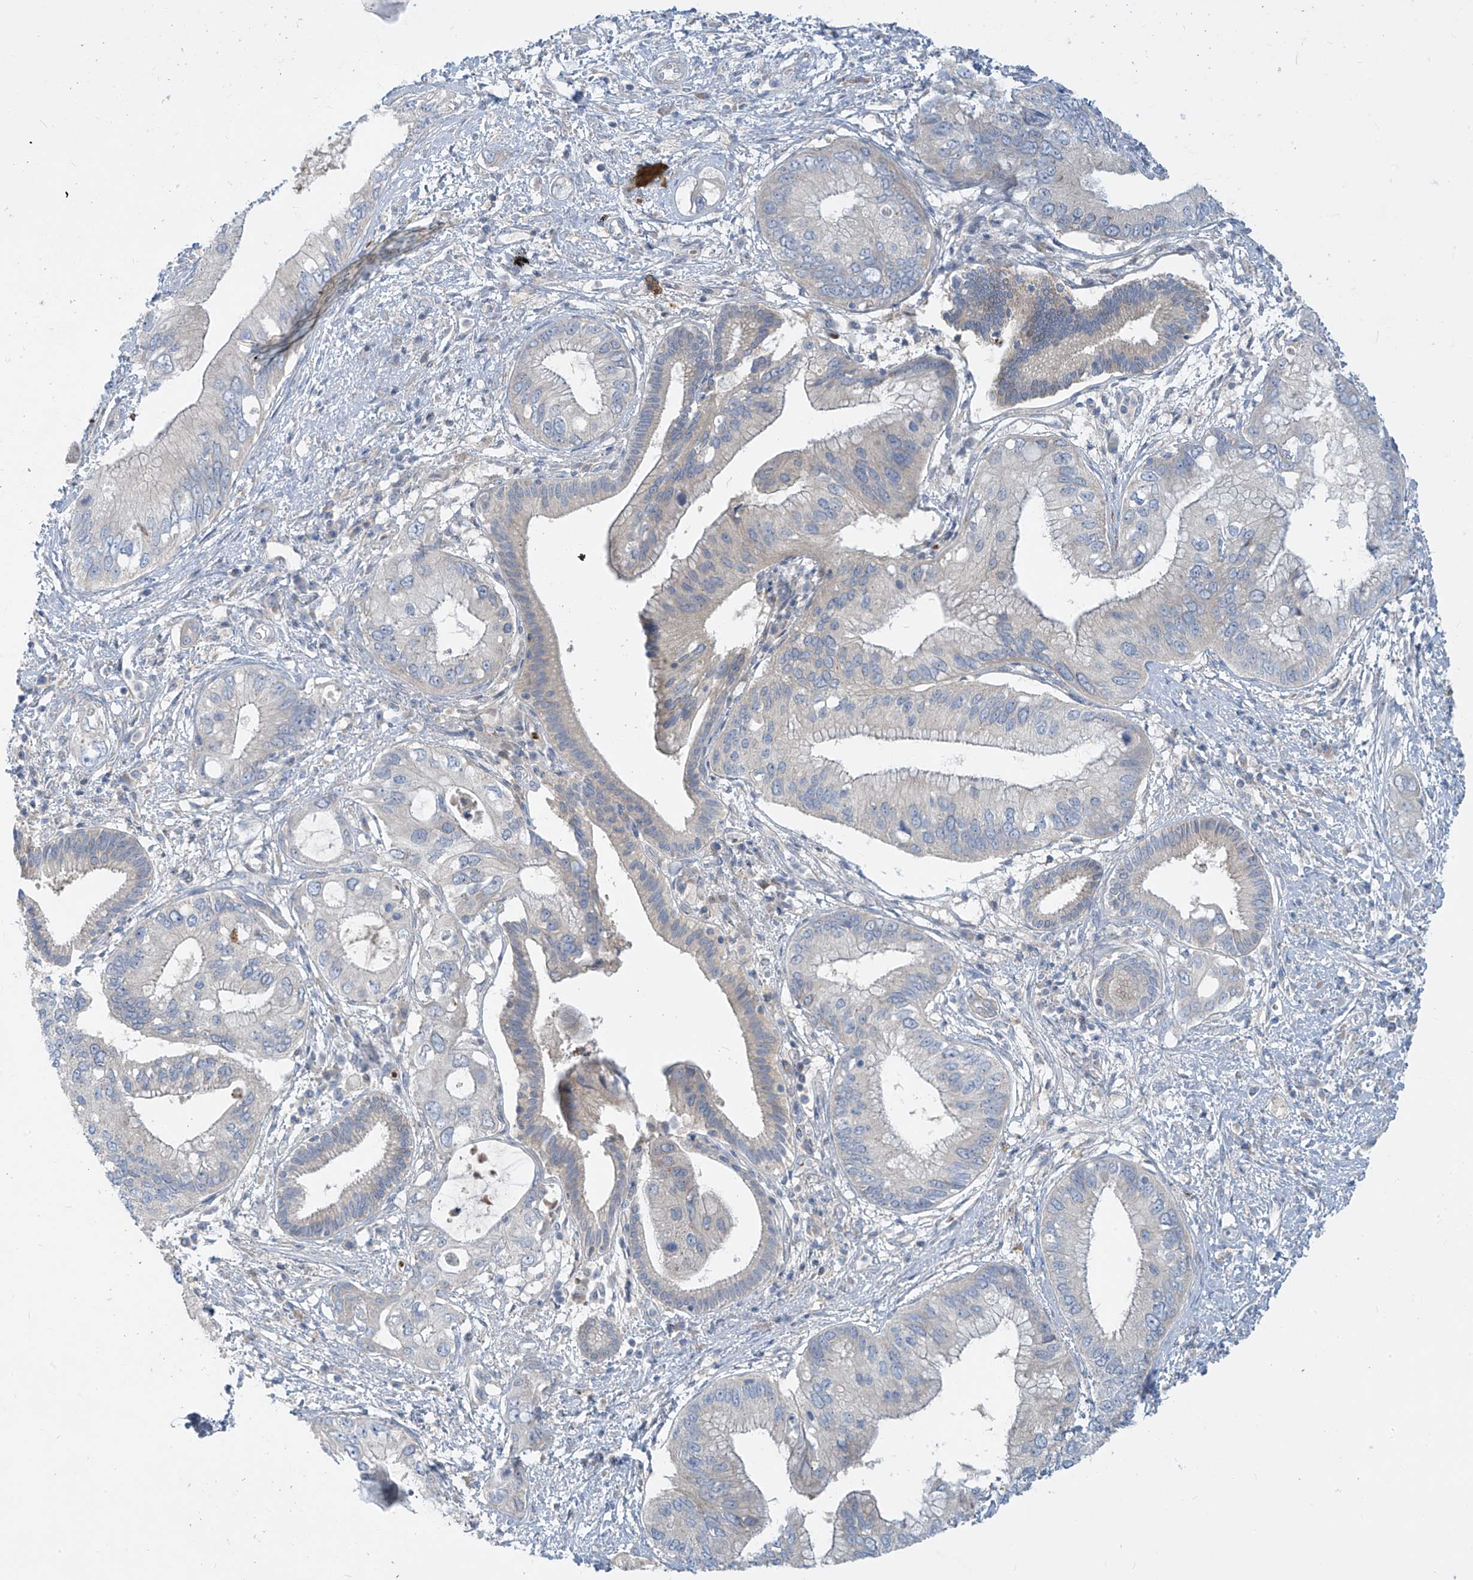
{"staining": {"intensity": "negative", "quantity": "none", "location": "none"}, "tissue": "pancreatic cancer", "cell_type": "Tumor cells", "image_type": "cancer", "snomed": [{"axis": "morphology", "description": "Inflammation, NOS"}, {"axis": "morphology", "description": "Adenocarcinoma, NOS"}, {"axis": "topography", "description": "Pancreas"}], "caption": "A histopathology image of human pancreatic adenocarcinoma is negative for staining in tumor cells. The staining is performed using DAB (3,3'-diaminobenzidine) brown chromogen with nuclei counter-stained in using hematoxylin.", "gene": "DGKQ", "patient": {"sex": "female", "age": 56}}